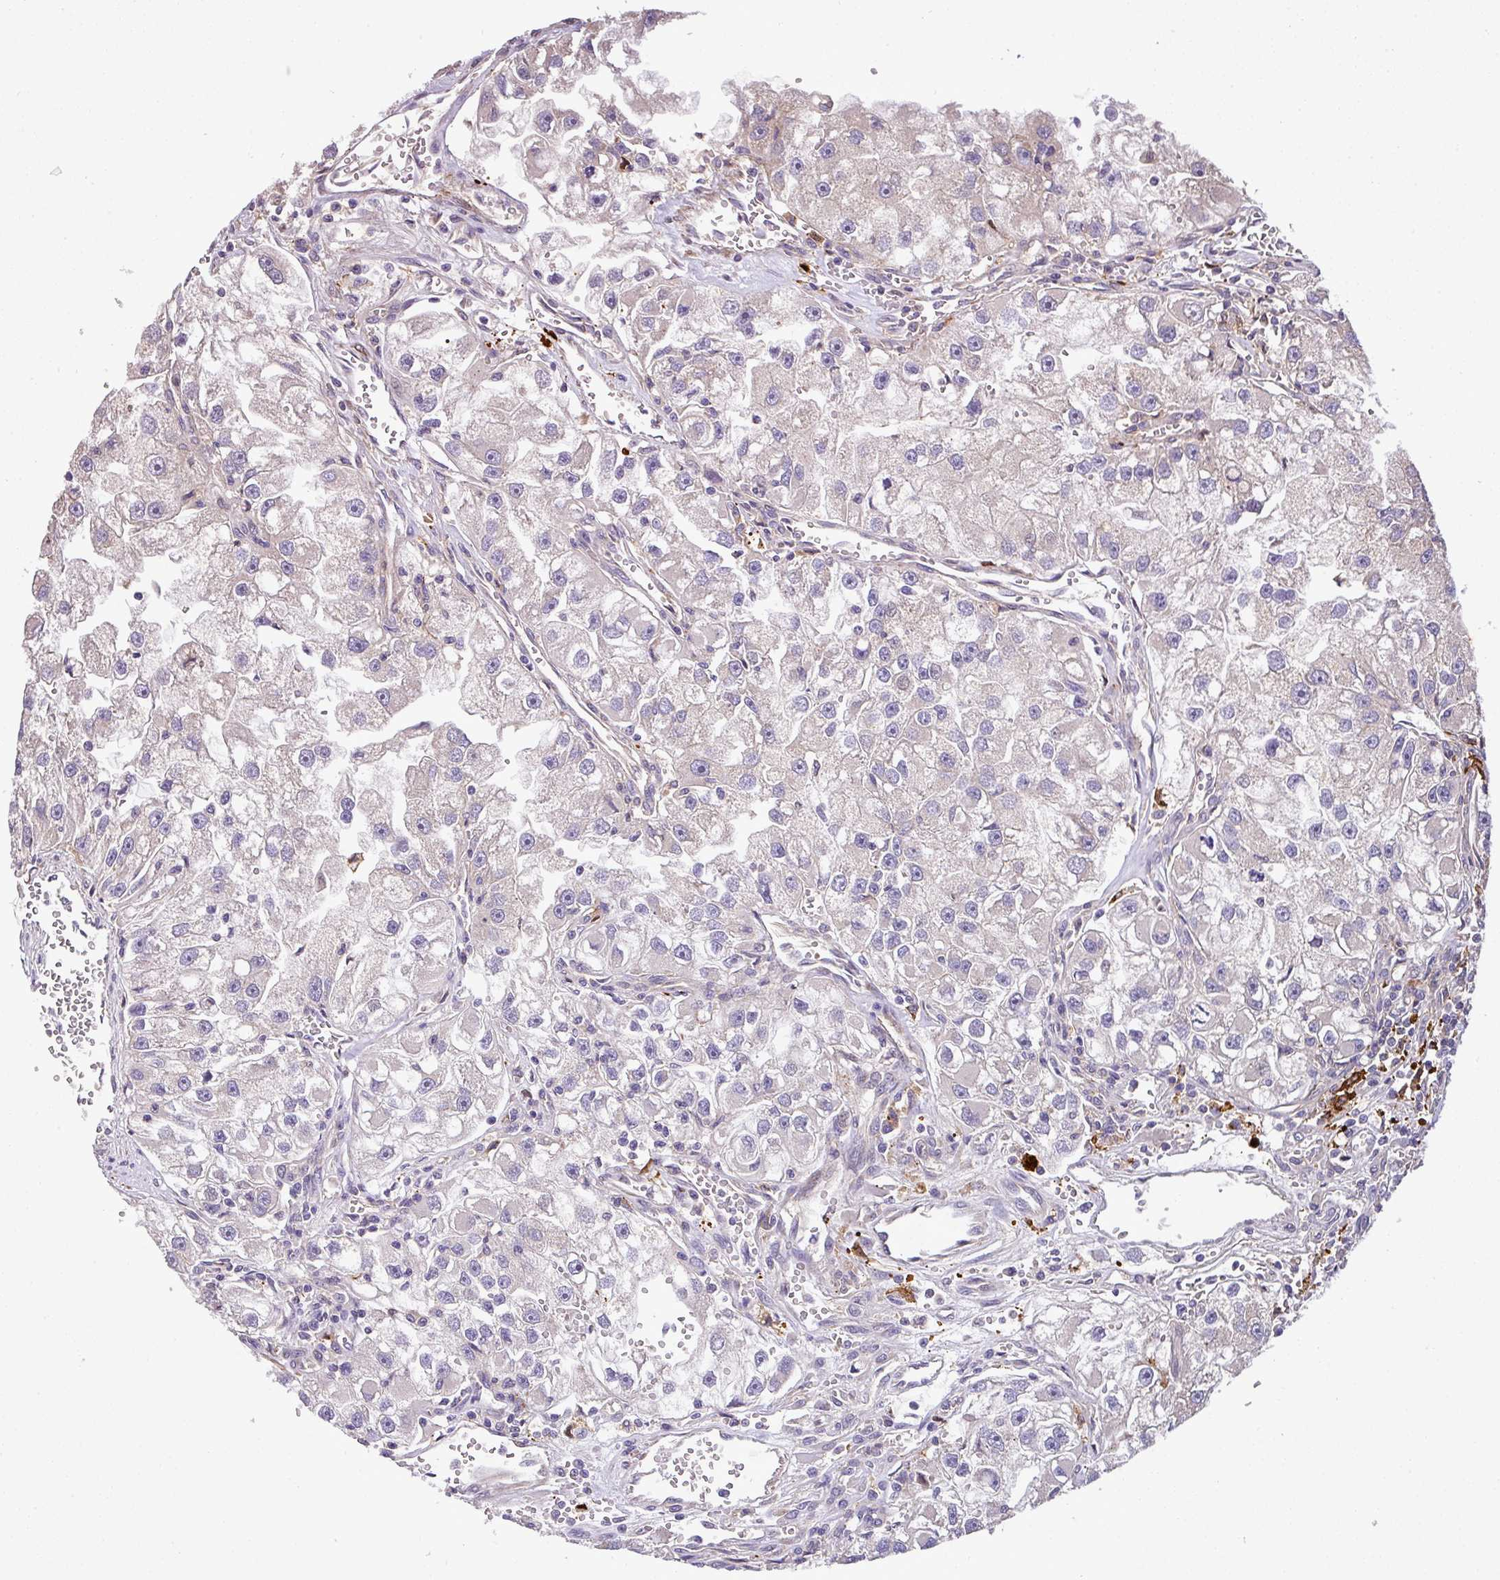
{"staining": {"intensity": "negative", "quantity": "none", "location": "none"}, "tissue": "renal cancer", "cell_type": "Tumor cells", "image_type": "cancer", "snomed": [{"axis": "morphology", "description": "Adenocarcinoma, NOS"}, {"axis": "topography", "description": "Kidney"}], "caption": "Tumor cells are negative for protein expression in human adenocarcinoma (renal). The staining is performed using DAB brown chromogen with nuclei counter-stained in using hematoxylin.", "gene": "CASS4", "patient": {"sex": "male", "age": 63}}